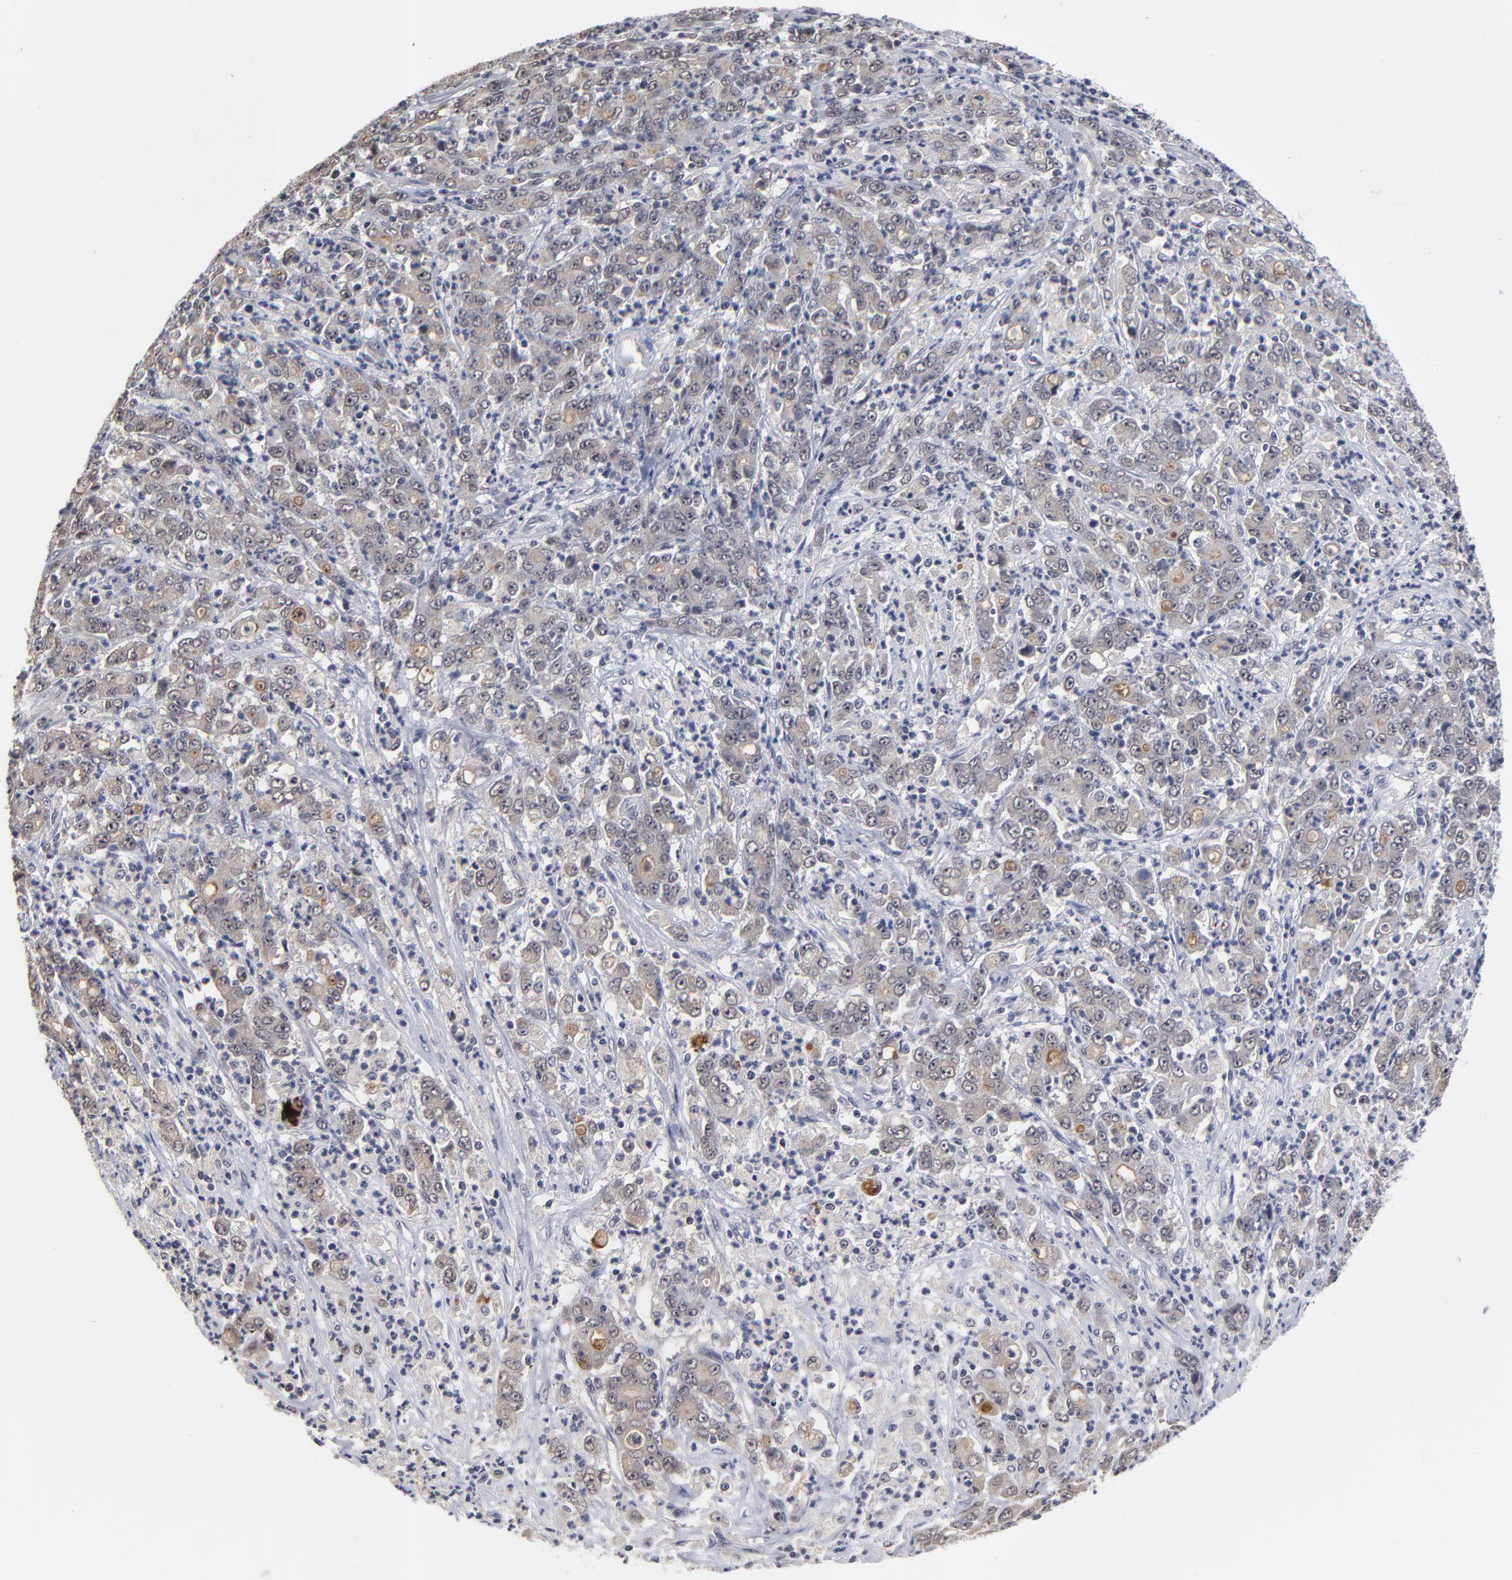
{"staining": {"intensity": "weak", "quantity": ">75%", "location": "cytoplasmic/membranous"}, "tissue": "stomach cancer", "cell_type": "Tumor cells", "image_type": "cancer", "snomed": [{"axis": "morphology", "description": "Adenocarcinoma, NOS"}, {"axis": "topography", "description": "Stomach, lower"}], "caption": "The histopathology image demonstrates immunohistochemical staining of stomach adenocarcinoma. There is weak cytoplasmic/membranous expression is seen in about >75% of tumor cells.", "gene": "WSB1", "patient": {"sex": "female", "age": 71}}